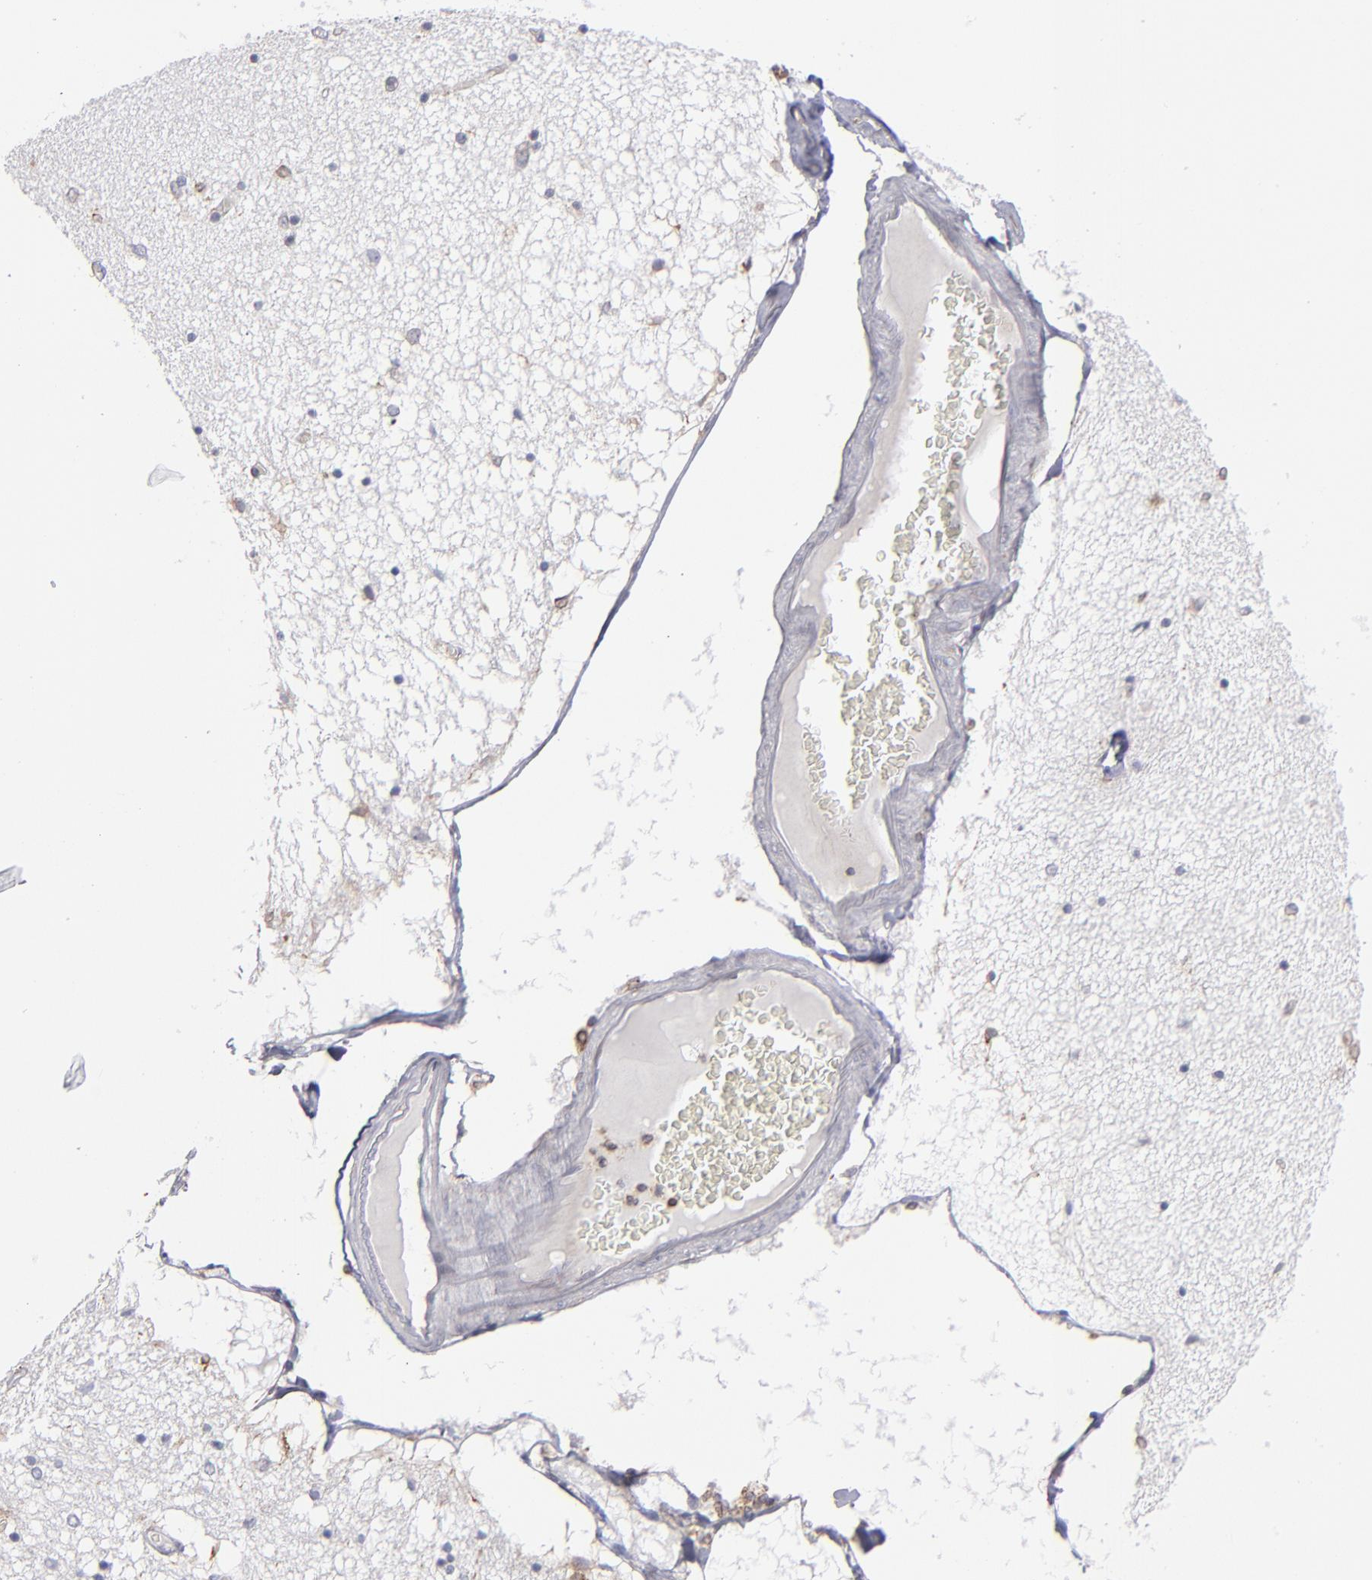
{"staining": {"intensity": "moderate", "quantity": "<25%", "location": "cytoplasmic/membranous"}, "tissue": "hippocampus", "cell_type": "Glial cells", "image_type": "normal", "snomed": [{"axis": "morphology", "description": "Normal tissue, NOS"}, {"axis": "topography", "description": "Hippocampus"}], "caption": "IHC staining of unremarkable hippocampus, which shows low levels of moderate cytoplasmic/membranous expression in approximately <25% of glial cells indicating moderate cytoplasmic/membranous protein expression. The staining was performed using DAB (3,3'-diaminobenzidine) (brown) for protein detection and nuclei were counterstained in hematoxylin (blue).", "gene": "TMX1", "patient": {"sex": "female", "age": 54}}